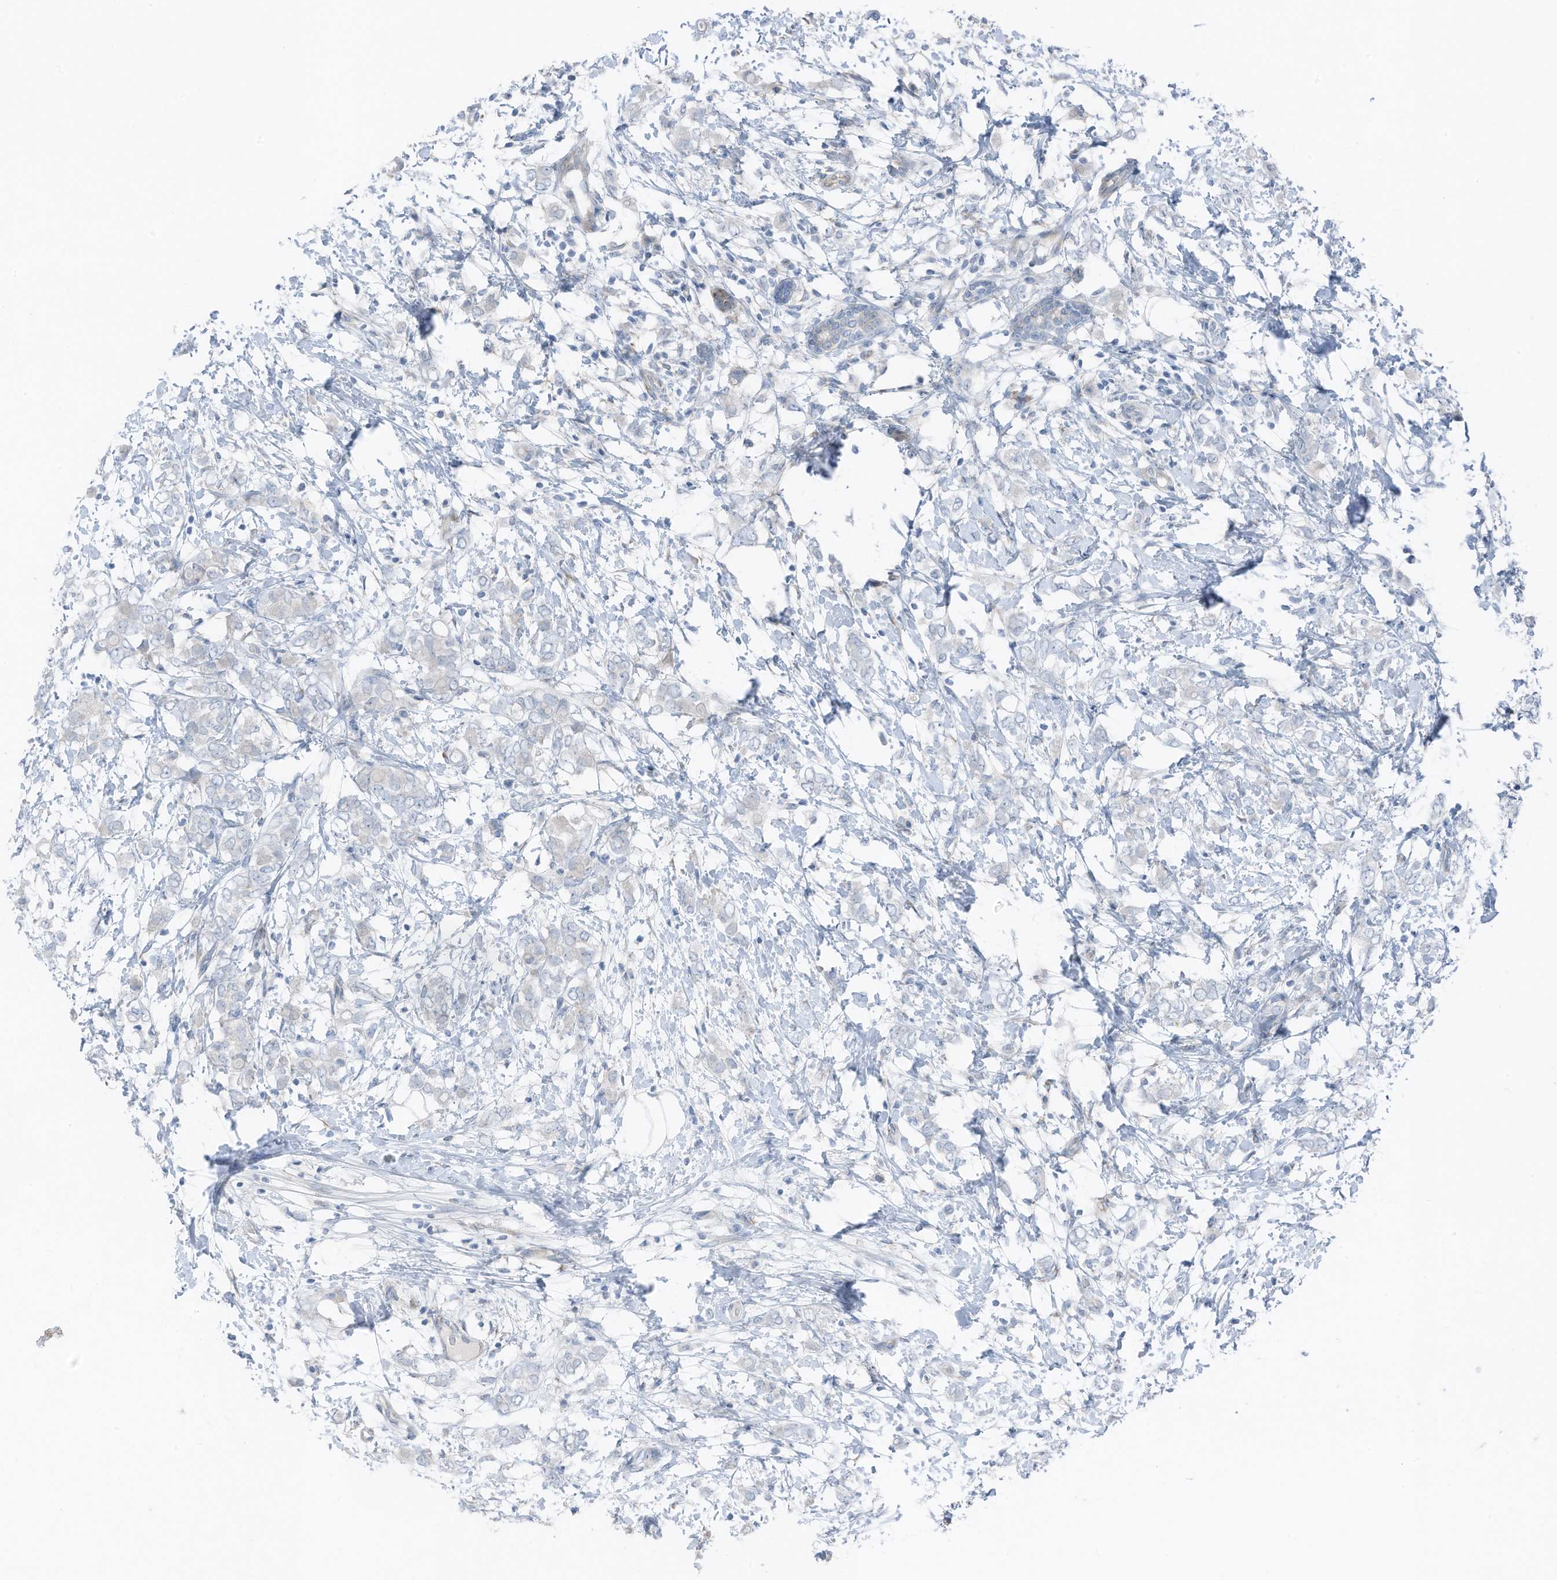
{"staining": {"intensity": "negative", "quantity": "none", "location": "none"}, "tissue": "breast cancer", "cell_type": "Tumor cells", "image_type": "cancer", "snomed": [{"axis": "morphology", "description": "Normal tissue, NOS"}, {"axis": "morphology", "description": "Lobular carcinoma"}, {"axis": "topography", "description": "Breast"}], "caption": "Immunohistochemical staining of lobular carcinoma (breast) reveals no significant positivity in tumor cells.", "gene": "ARHGEF33", "patient": {"sex": "female", "age": 47}}